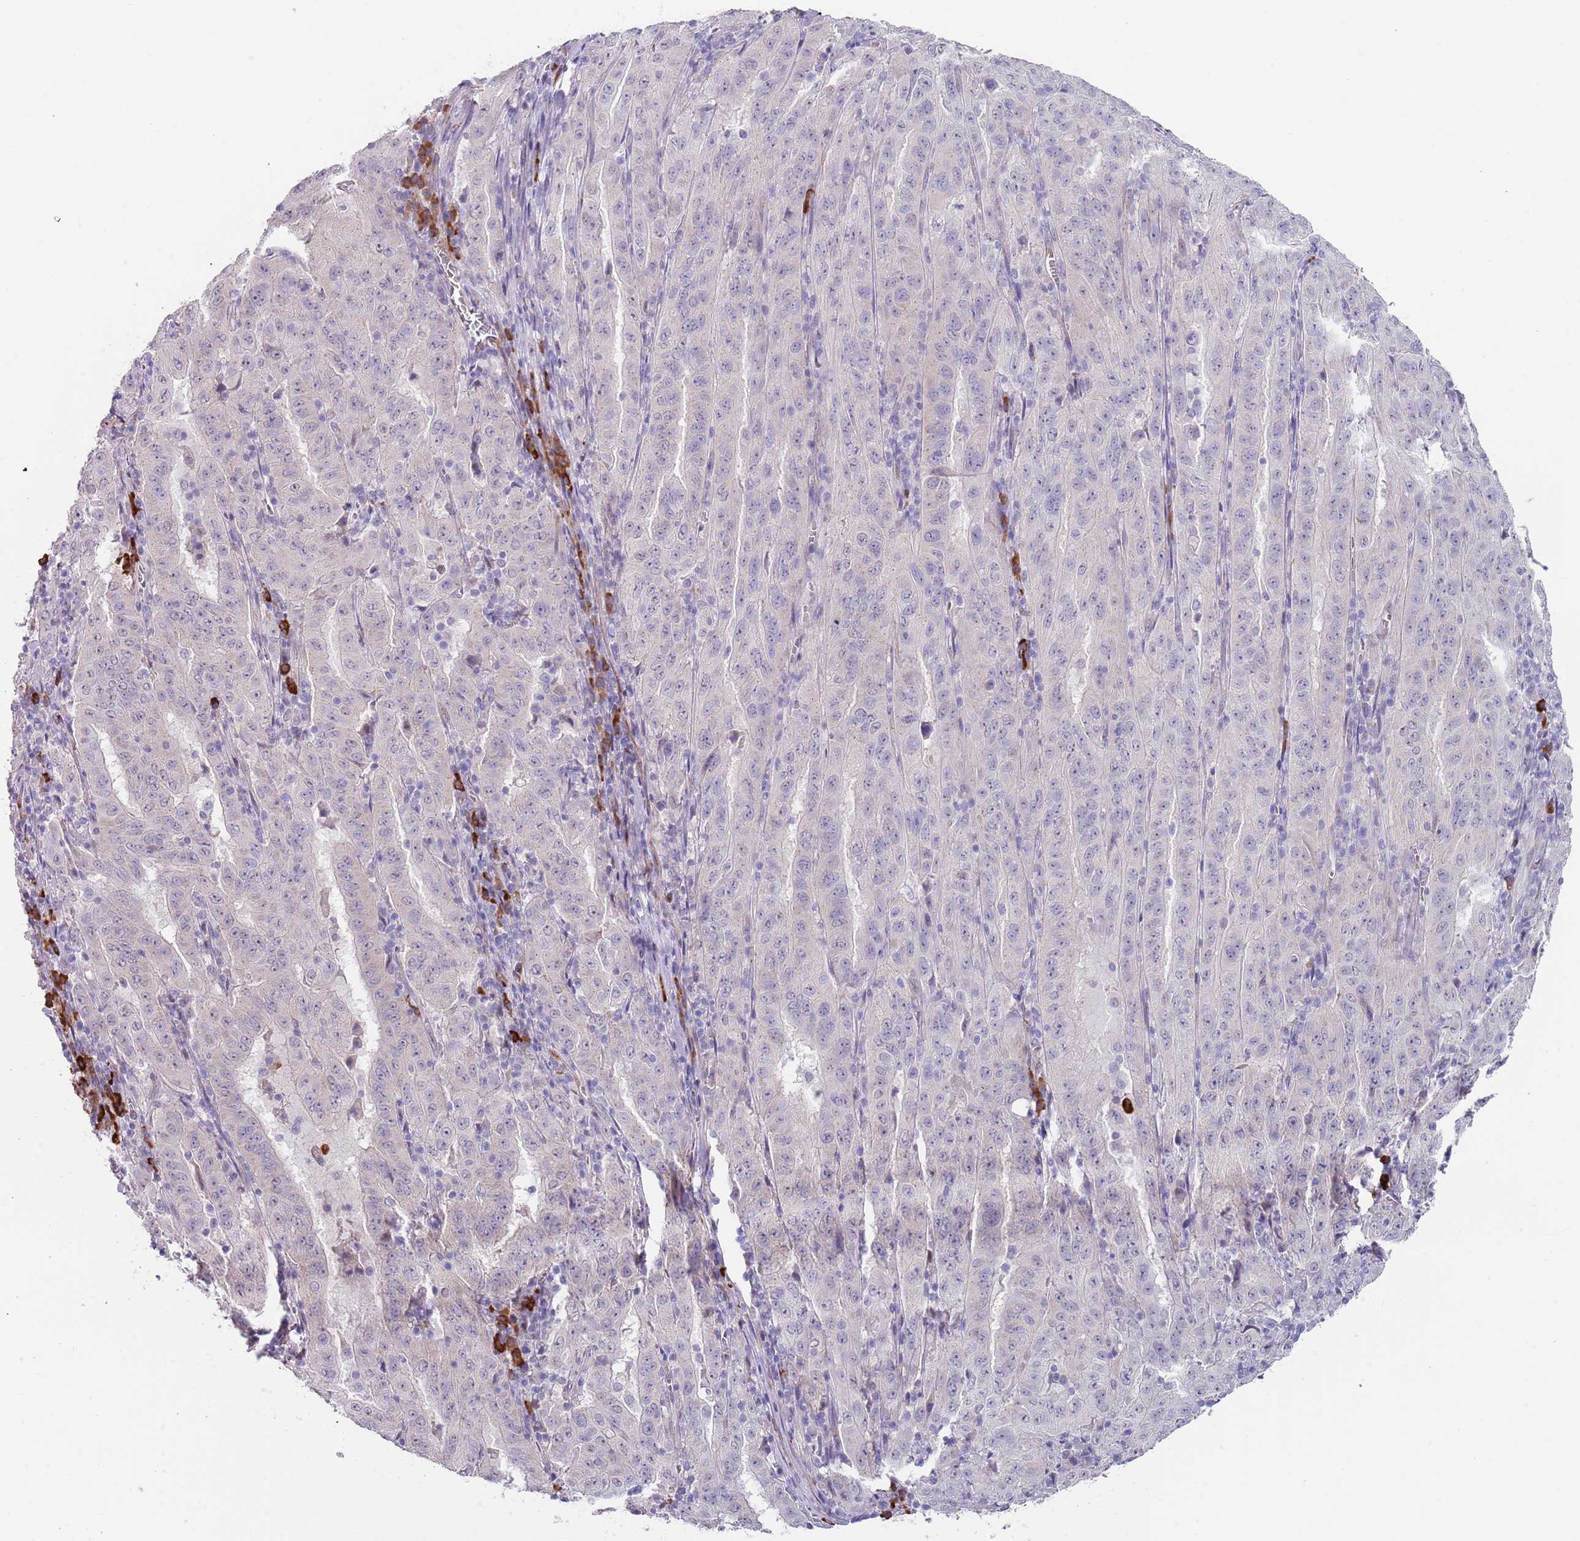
{"staining": {"intensity": "negative", "quantity": "none", "location": "none"}, "tissue": "pancreatic cancer", "cell_type": "Tumor cells", "image_type": "cancer", "snomed": [{"axis": "morphology", "description": "Adenocarcinoma, NOS"}, {"axis": "topography", "description": "Pancreas"}], "caption": "The photomicrograph shows no staining of tumor cells in pancreatic adenocarcinoma. Brightfield microscopy of immunohistochemistry stained with DAB (3,3'-diaminobenzidine) (brown) and hematoxylin (blue), captured at high magnification.", "gene": "TNRC6C", "patient": {"sex": "male", "age": 63}}